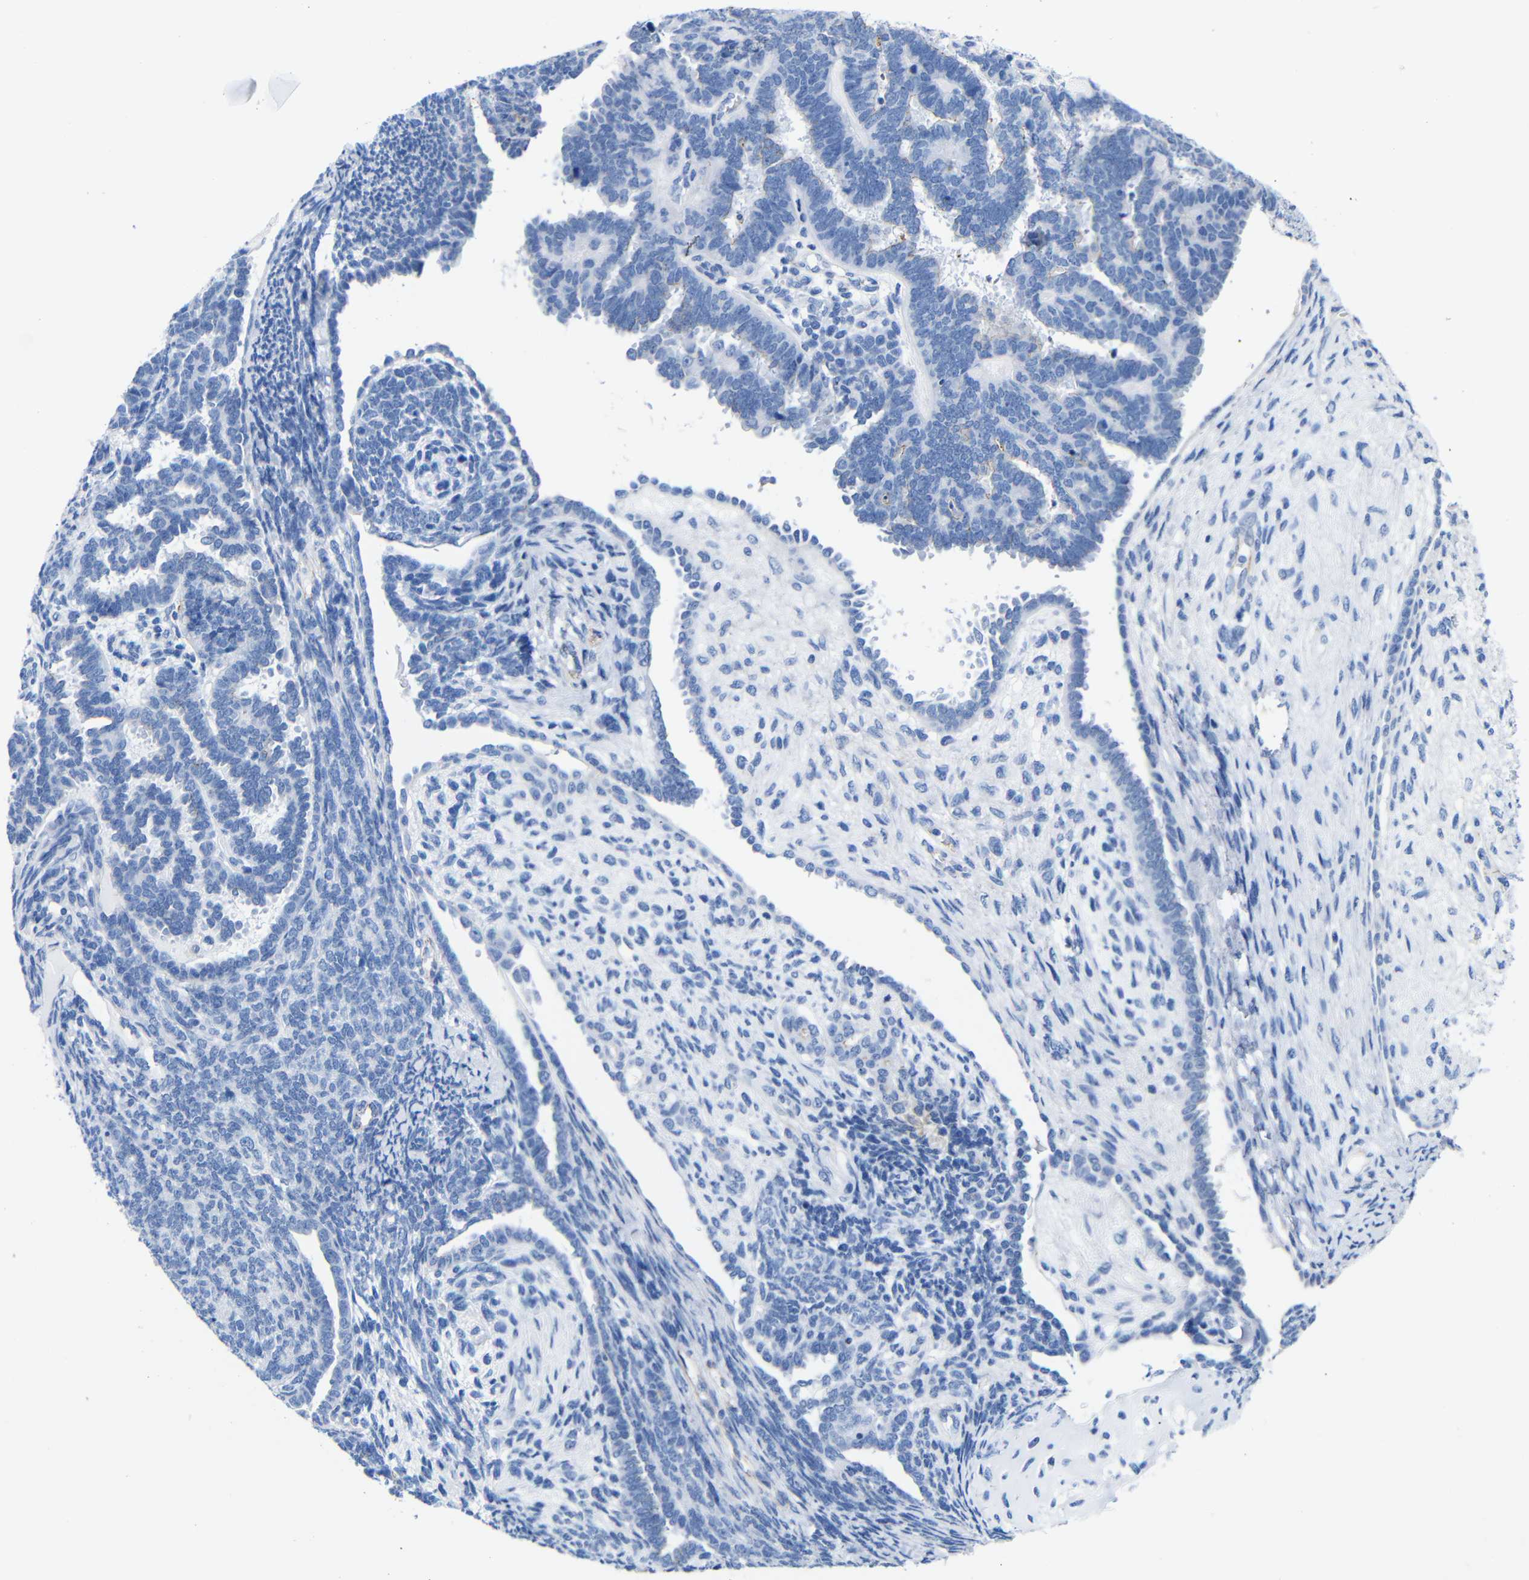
{"staining": {"intensity": "negative", "quantity": "none", "location": "none"}, "tissue": "endometrial cancer", "cell_type": "Tumor cells", "image_type": "cancer", "snomed": [{"axis": "morphology", "description": "Neoplasm, malignant, NOS"}, {"axis": "topography", "description": "Endometrium"}], "caption": "A histopathology image of endometrial neoplasm (malignant) stained for a protein displays no brown staining in tumor cells. (DAB (3,3'-diaminobenzidine) immunohistochemistry (IHC) with hematoxylin counter stain).", "gene": "CGNL1", "patient": {"sex": "female", "age": 74}}